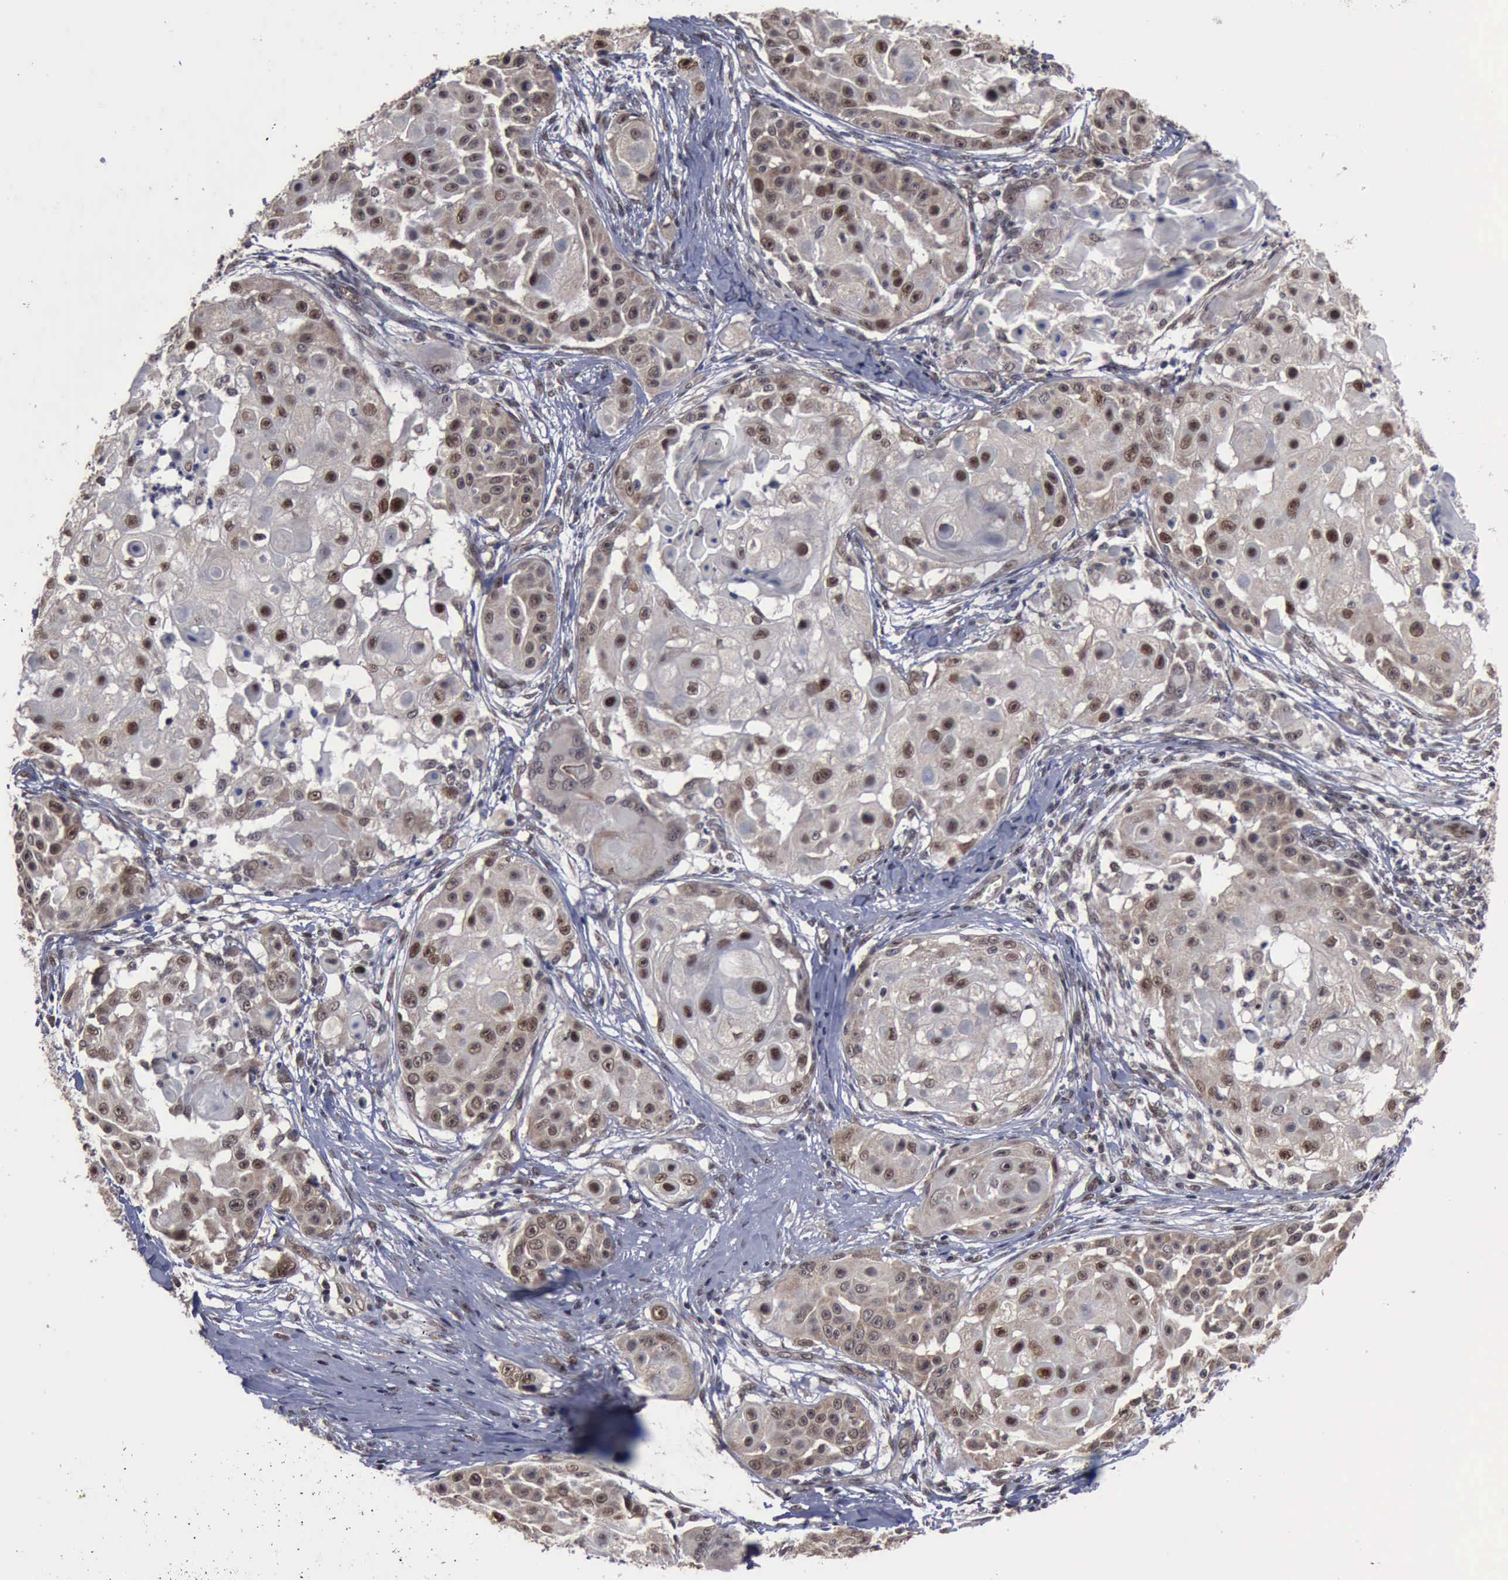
{"staining": {"intensity": "moderate", "quantity": "25%-75%", "location": "cytoplasmic/membranous,nuclear"}, "tissue": "skin cancer", "cell_type": "Tumor cells", "image_type": "cancer", "snomed": [{"axis": "morphology", "description": "Squamous cell carcinoma, NOS"}, {"axis": "topography", "description": "Skin"}], "caption": "Skin cancer (squamous cell carcinoma) tissue reveals moderate cytoplasmic/membranous and nuclear staining in approximately 25%-75% of tumor cells, visualized by immunohistochemistry.", "gene": "RTCB", "patient": {"sex": "female", "age": 57}}